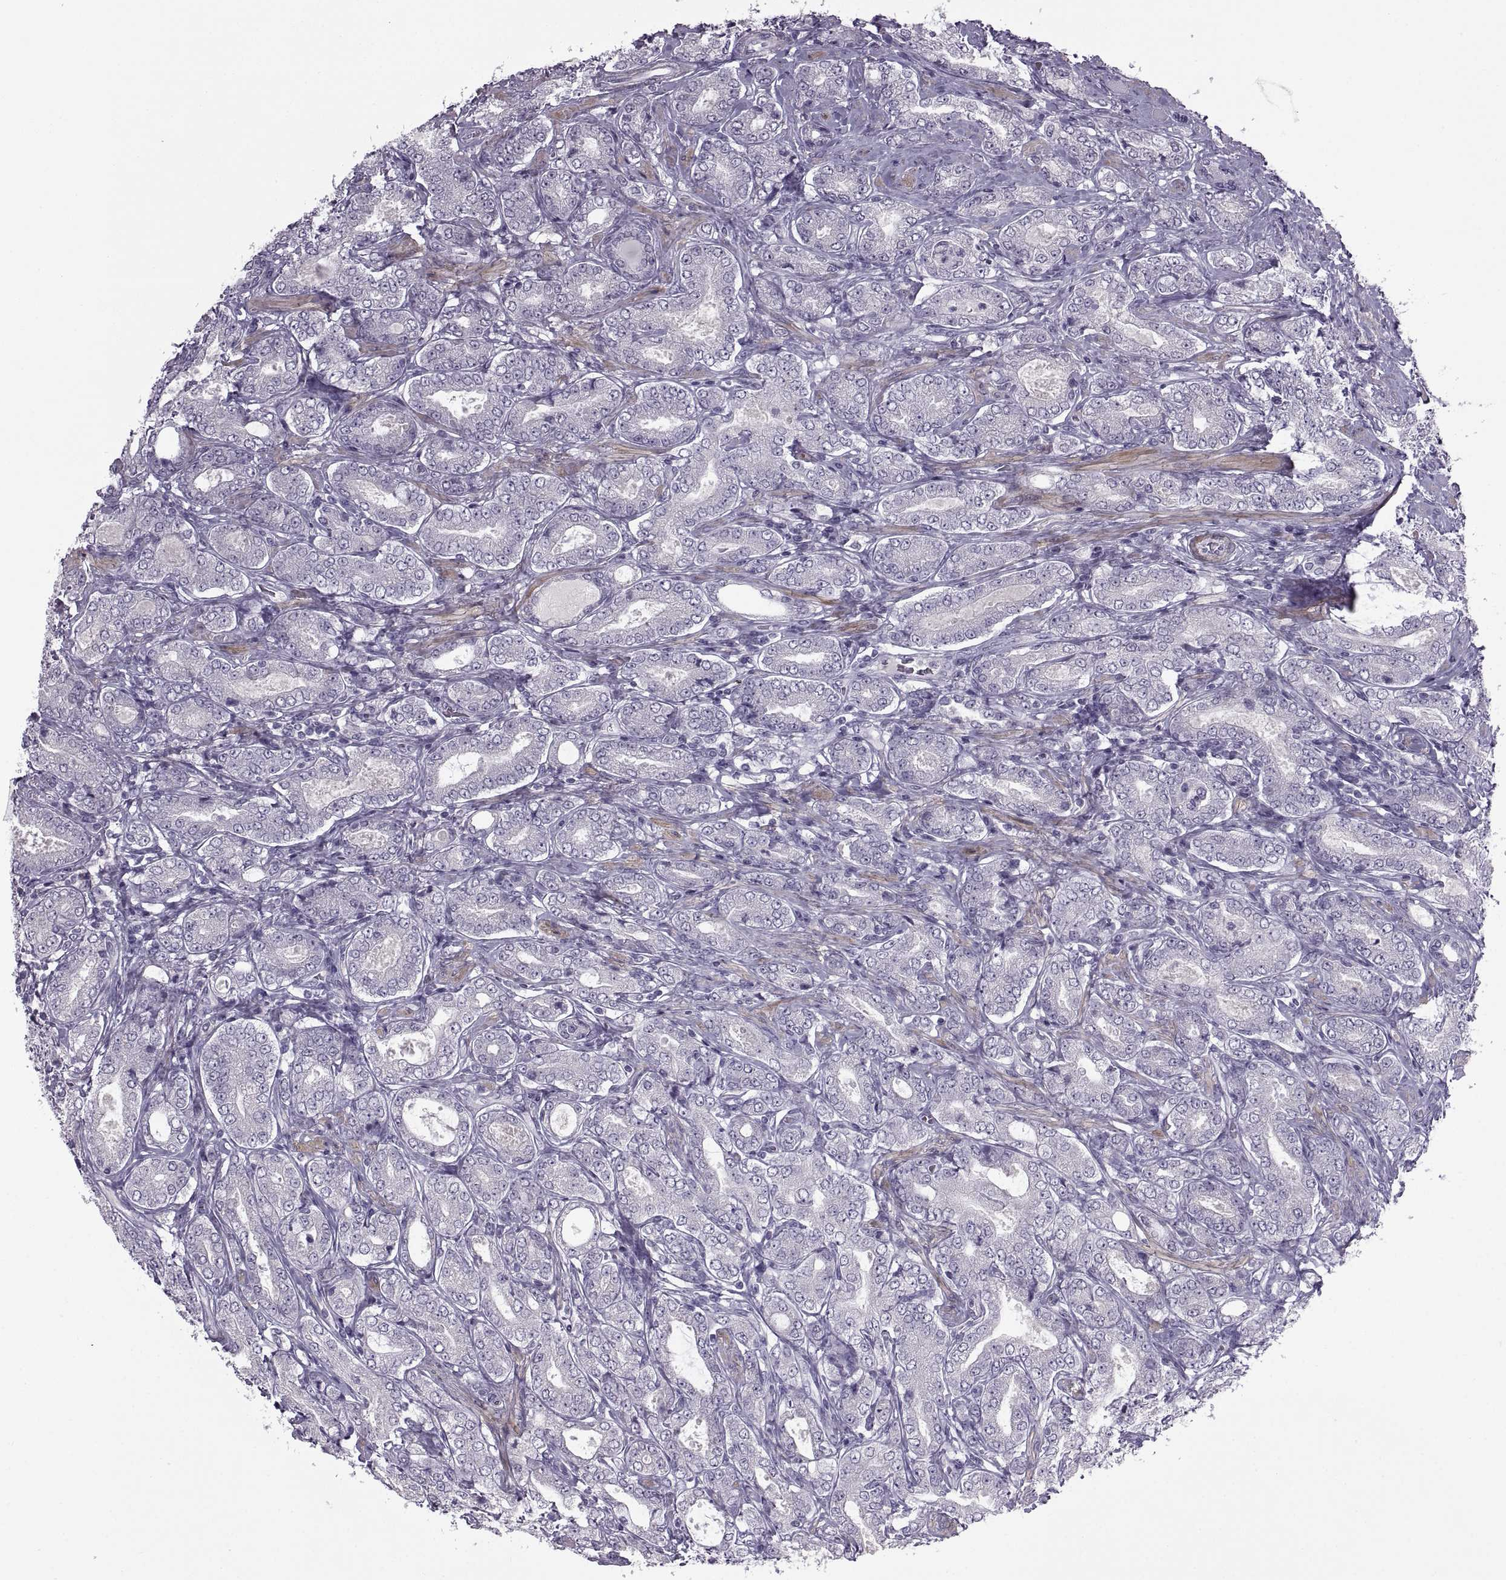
{"staining": {"intensity": "negative", "quantity": "none", "location": "none"}, "tissue": "prostate cancer", "cell_type": "Tumor cells", "image_type": "cancer", "snomed": [{"axis": "morphology", "description": "Adenocarcinoma, NOS"}, {"axis": "topography", "description": "Prostate"}], "caption": "A high-resolution histopathology image shows immunohistochemistry staining of prostate cancer, which shows no significant expression in tumor cells.", "gene": "BSPH1", "patient": {"sex": "male", "age": 64}}